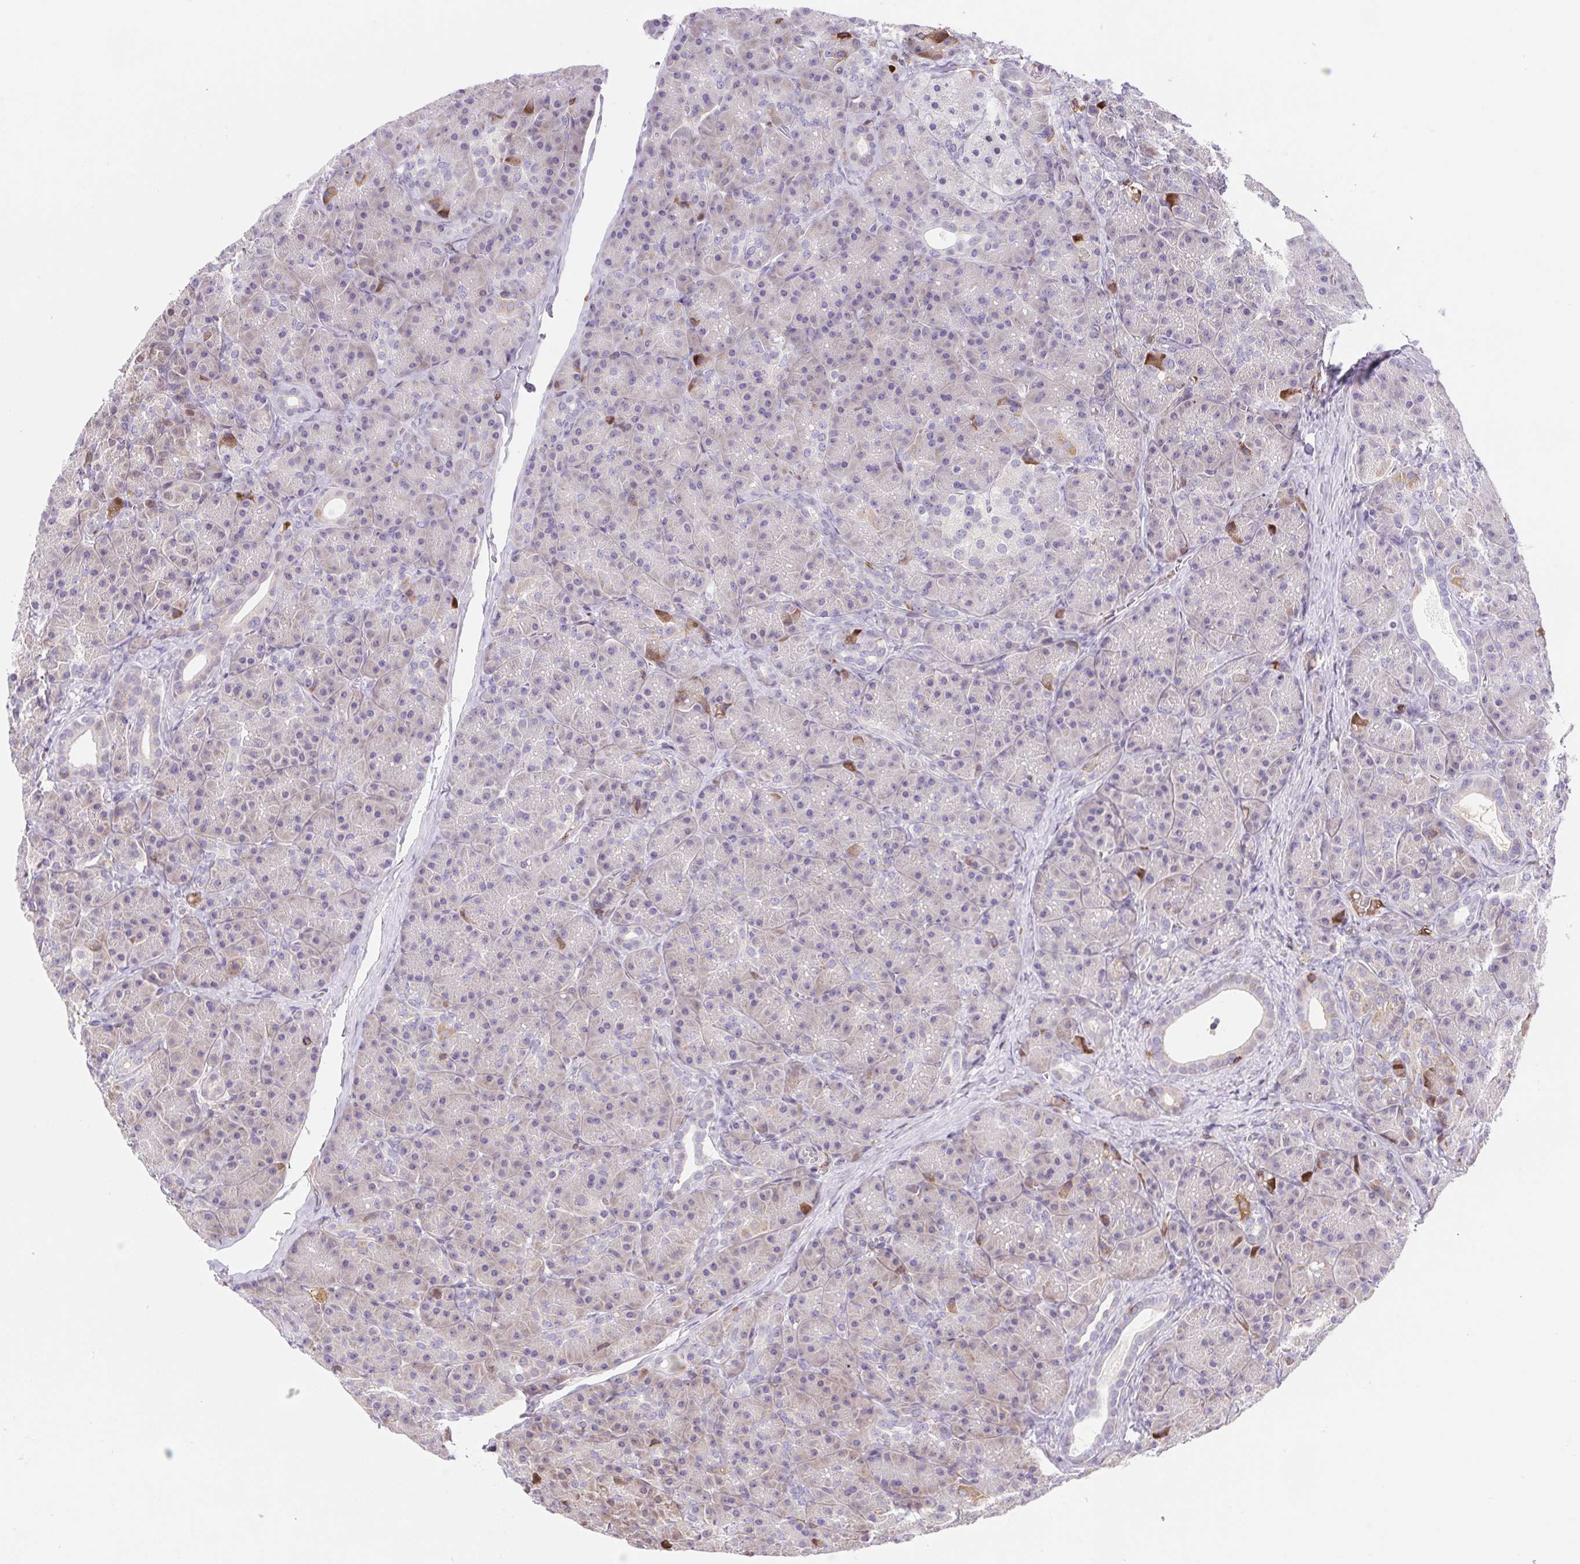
{"staining": {"intensity": "weak", "quantity": "25%-75%", "location": "cytoplasmic/membranous"}, "tissue": "pancreas", "cell_type": "Exocrine glandular cells", "image_type": "normal", "snomed": [{"axis": "morphology", "description": "Normal tissue, NOS"}, {"axis": "topography", "description": "Pancreas"}], "caption": "Immunohistochemistry (IHC) (DAB) staining of unremarkable human pancreas exhibits weak cytoplasmic/membranous protein staining in approximately 25%-75% of exocrine glandular cells. The staining was performed using DAB to visualize the protein expression in brown, while the nuclei were stained in blue with hematoxylin (Magnification: 20x).", "gene": "TPRG1", "patient": {"sex": "male", "age": 57}}